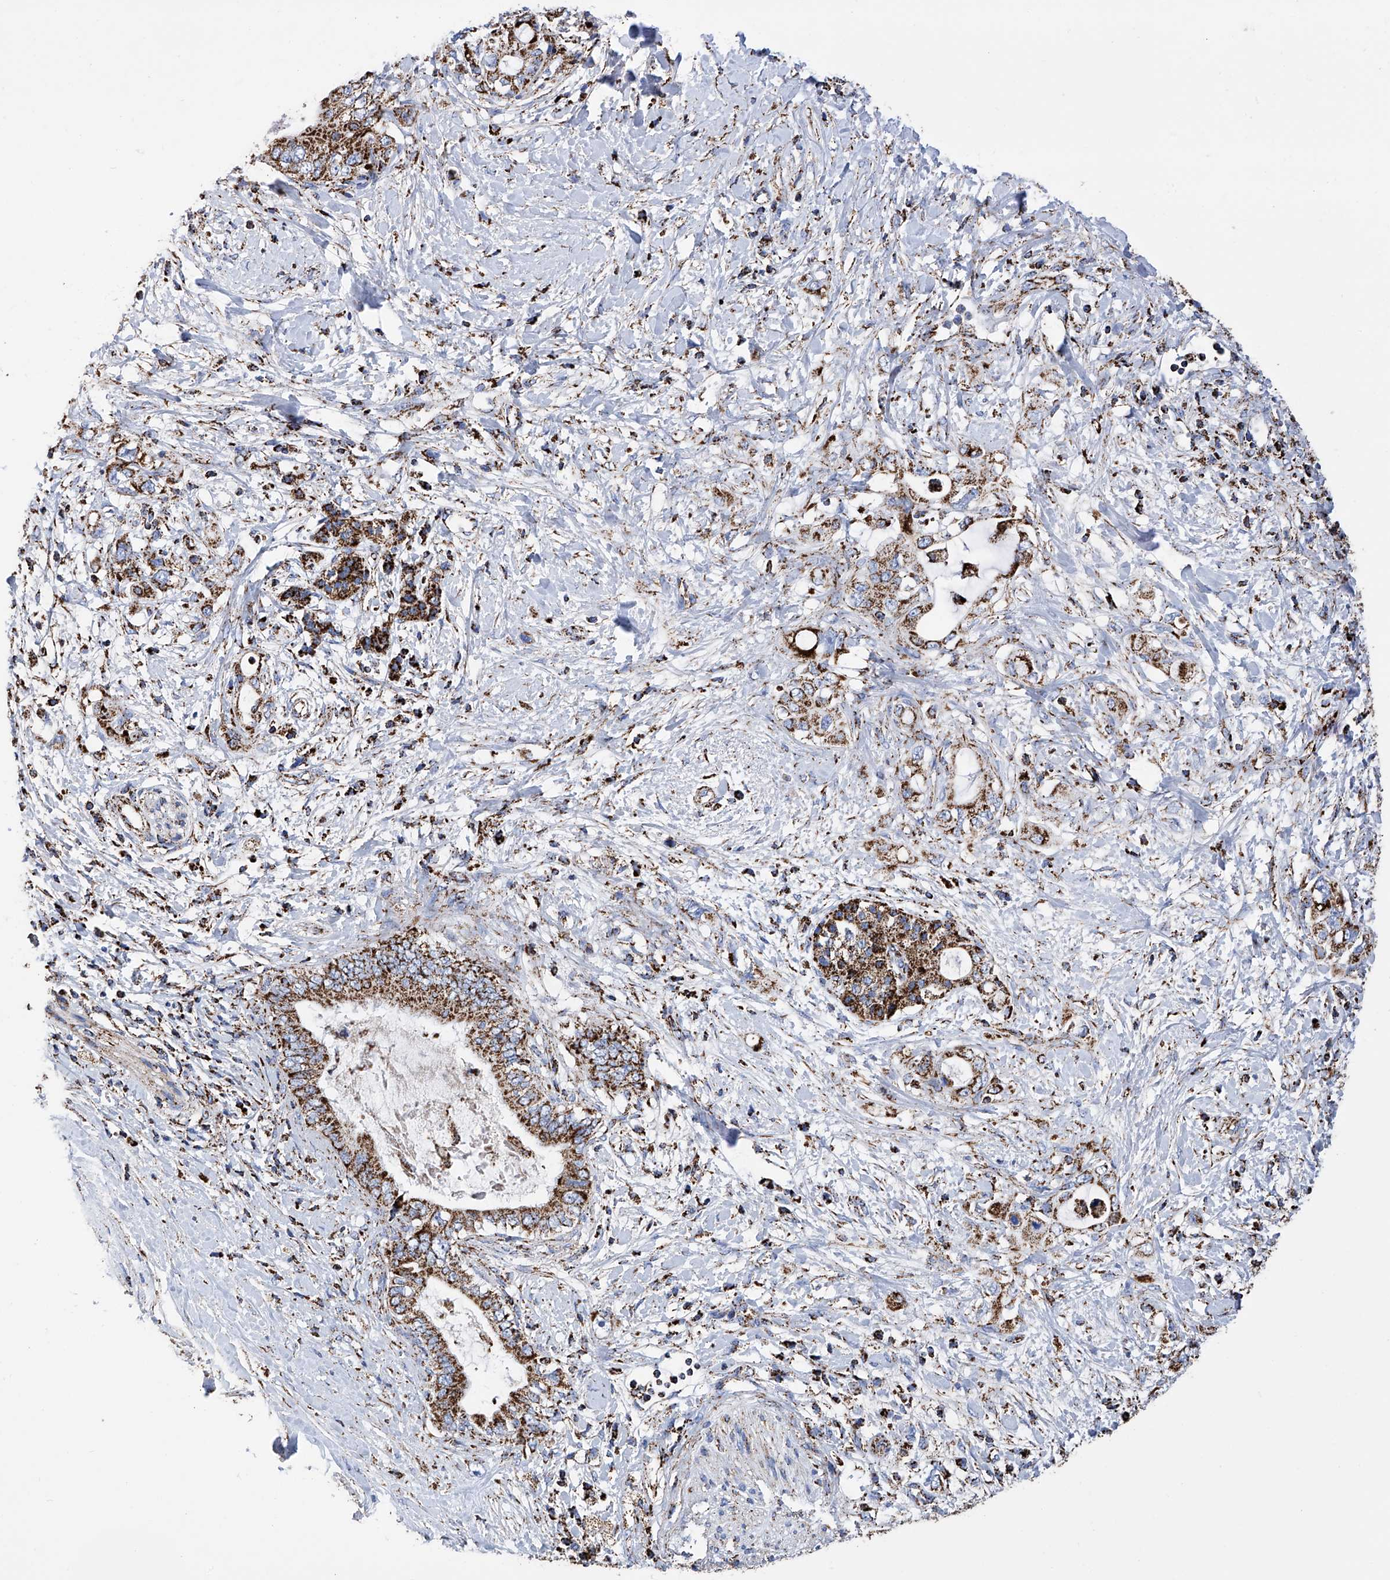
{"staining": {"intensity": "strong", "quantity": ">75%", "location": "cytoplasmic/membranous"}, "tissue": "pancreatic cancer", "cell_type": "Tumor cells", "image_type": "cancer", "snomed": [{"axis": "morphology", "description": "Adenocarcinoma, NOS"}, {"axis": "topography", "description": "Pancreas"}], "caption": "Brown immunohistochemical staining in human pancreatic adenocarcinoma demonstrates strong cytoplasmic/membranous staining in about >75% of tumor cells.", "gene": "ATP5PF", "patient": {"sex": "female", "age": 56}}